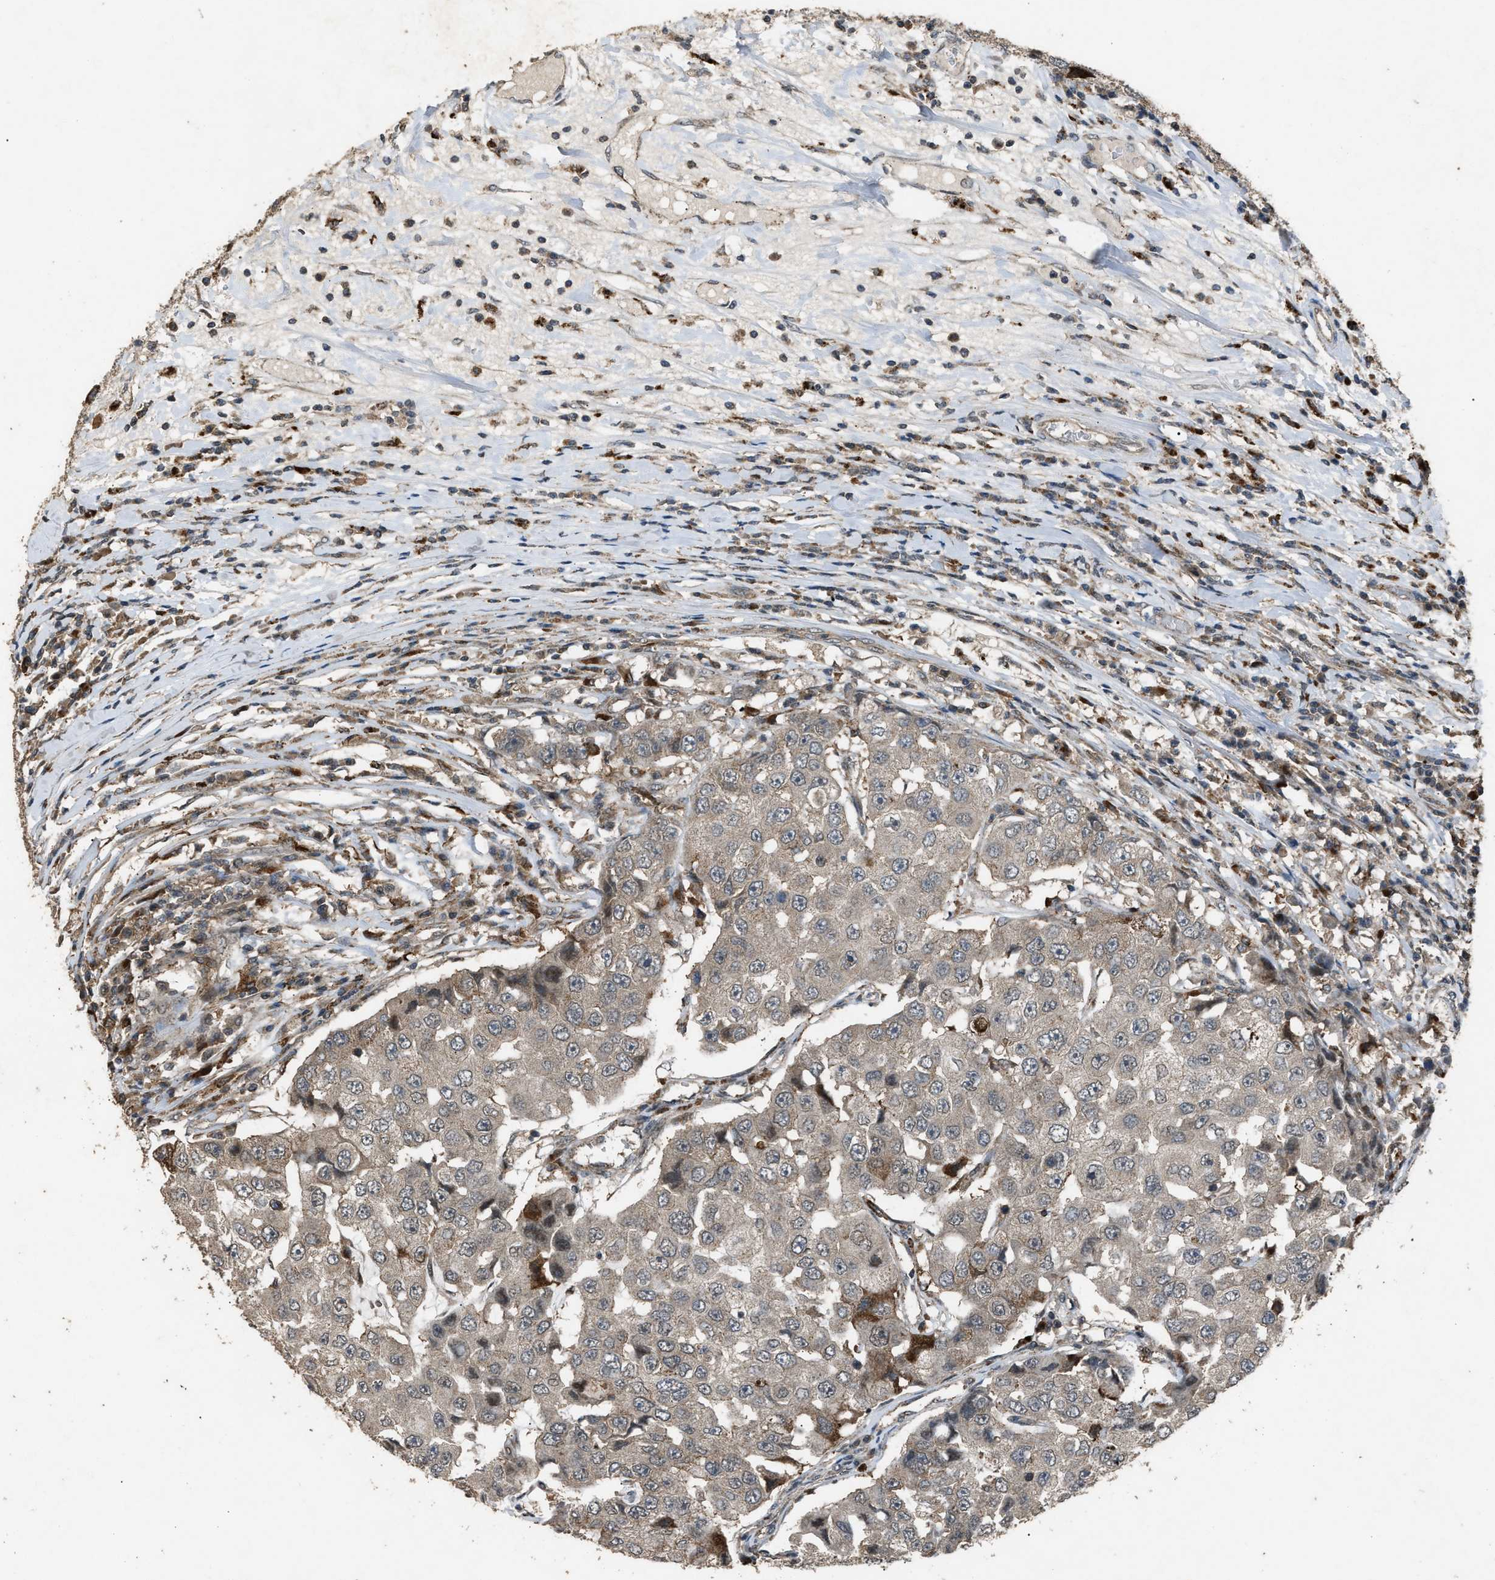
{"staining": {"intensity": "weak", "quantity": "25%-75%", "location": "cytoplasmic/membranous"}, "tissue": "breast cancer", "cell_type": "Tumor cells", "image_type": "cancer", "snomed": [{"axis": "morphology", "description": "Duct carcinoma"}, {"axis": "topography", "description": "Breast"}], "caption": "The histopathology image exhibits a brown stain indicating the presence of a protein in the cytoplasmic/membranous of tumor cells in breast cancer. (DAB = brown stain, brightfield microscopy at high magnification).", "gene": "PSMD1", "patient": {"sex": "female", "age": 27}}